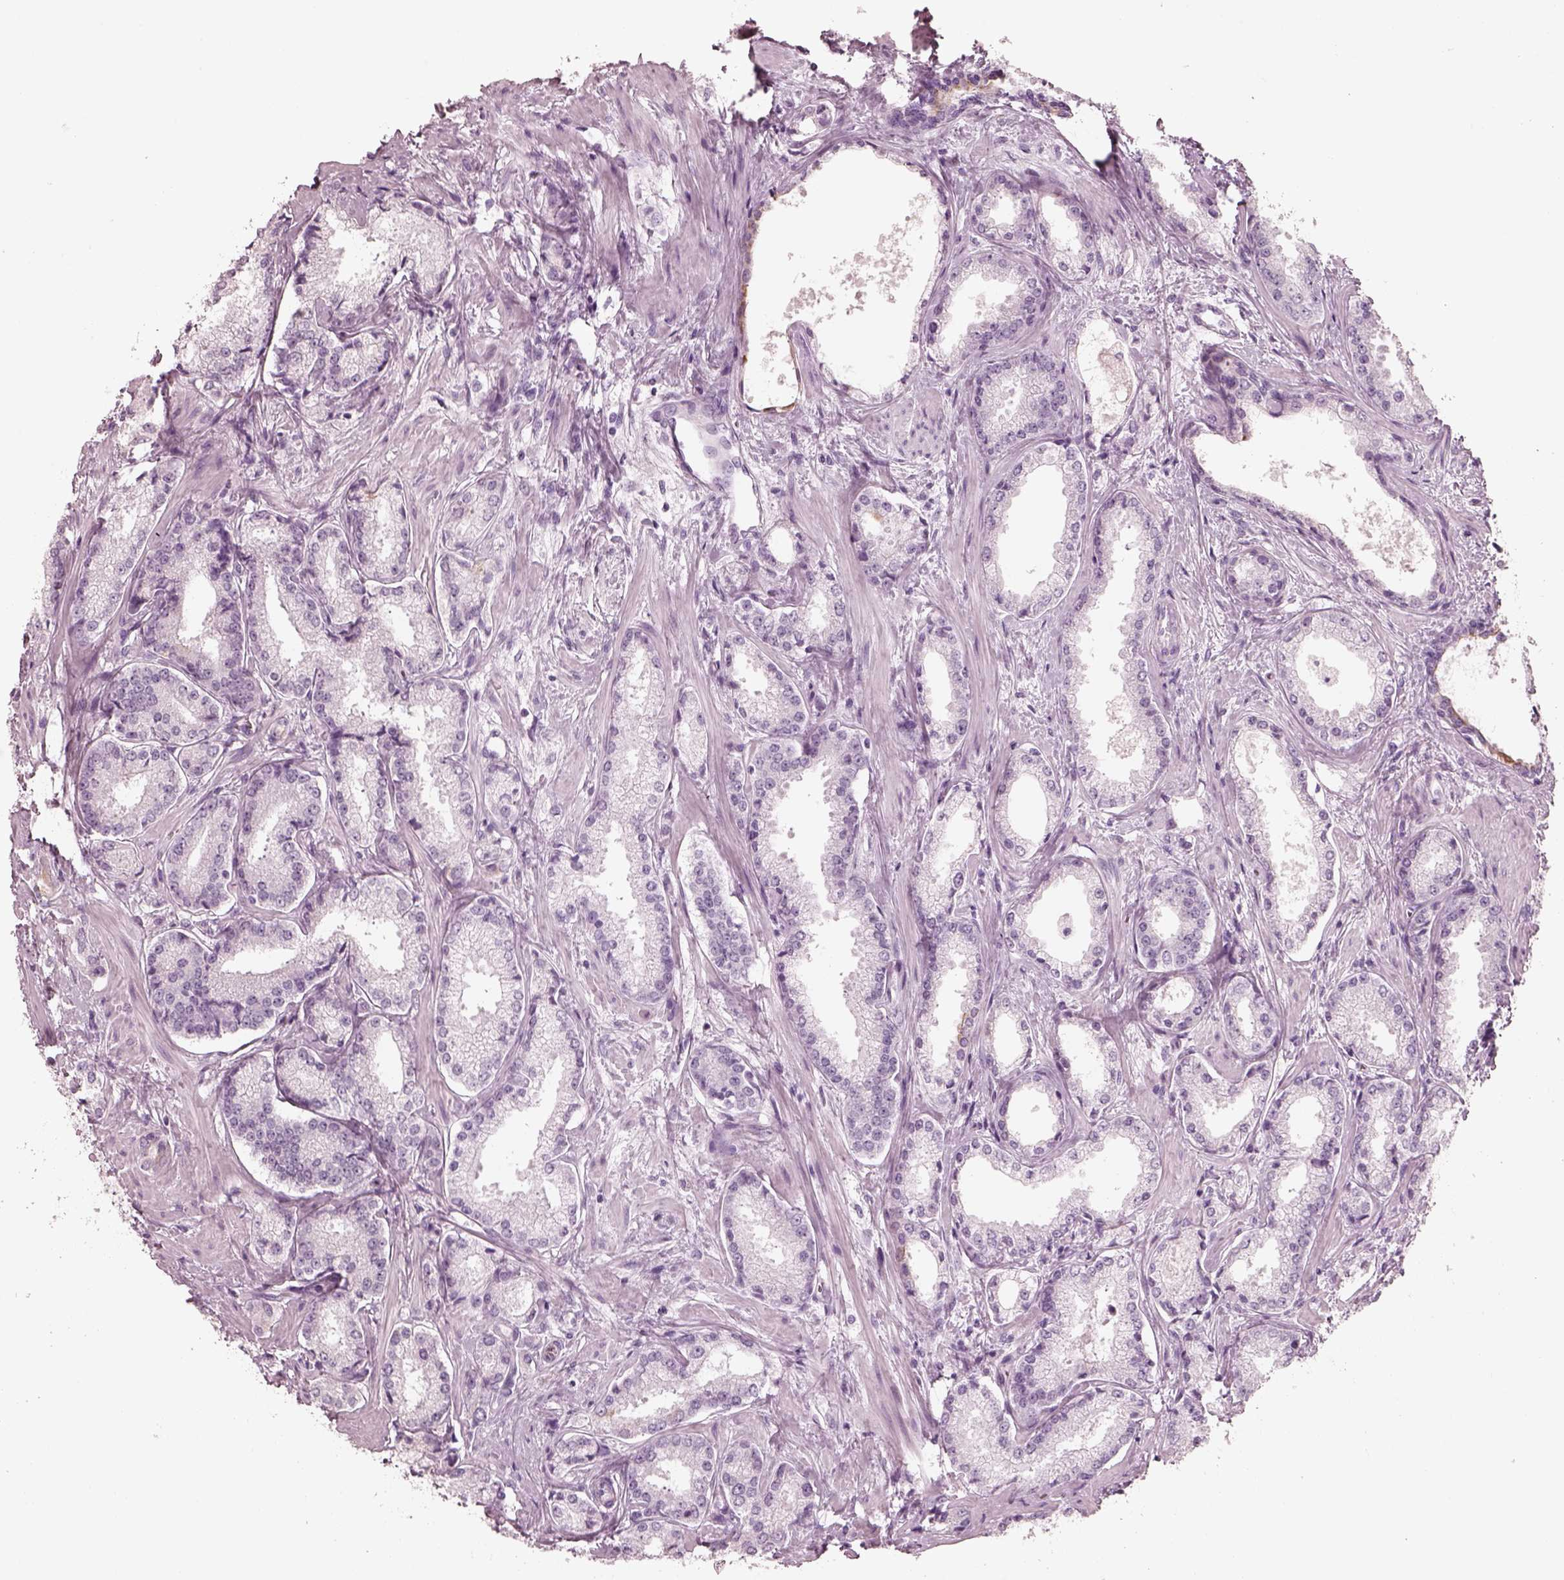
{"staining": {"intensity": "negative", "quantity": "none", "location": "none"}, "tissue": "prostate cancer", "cell_type": "Tumor cells", "image_type": "cancer", "snomed": [{"axis": "morphology", "description": "Adenocarcinoma, Low grade"}, {"axis": "topography", "description": "Prostate"}], "caption": "Immunohistochemical staining of prostate cancer (low-grade adenocarcinoma) exhibits no significant expression in tumor cells.", "gene": "PON3", "patient": {"sex": "male", "age": 56}}